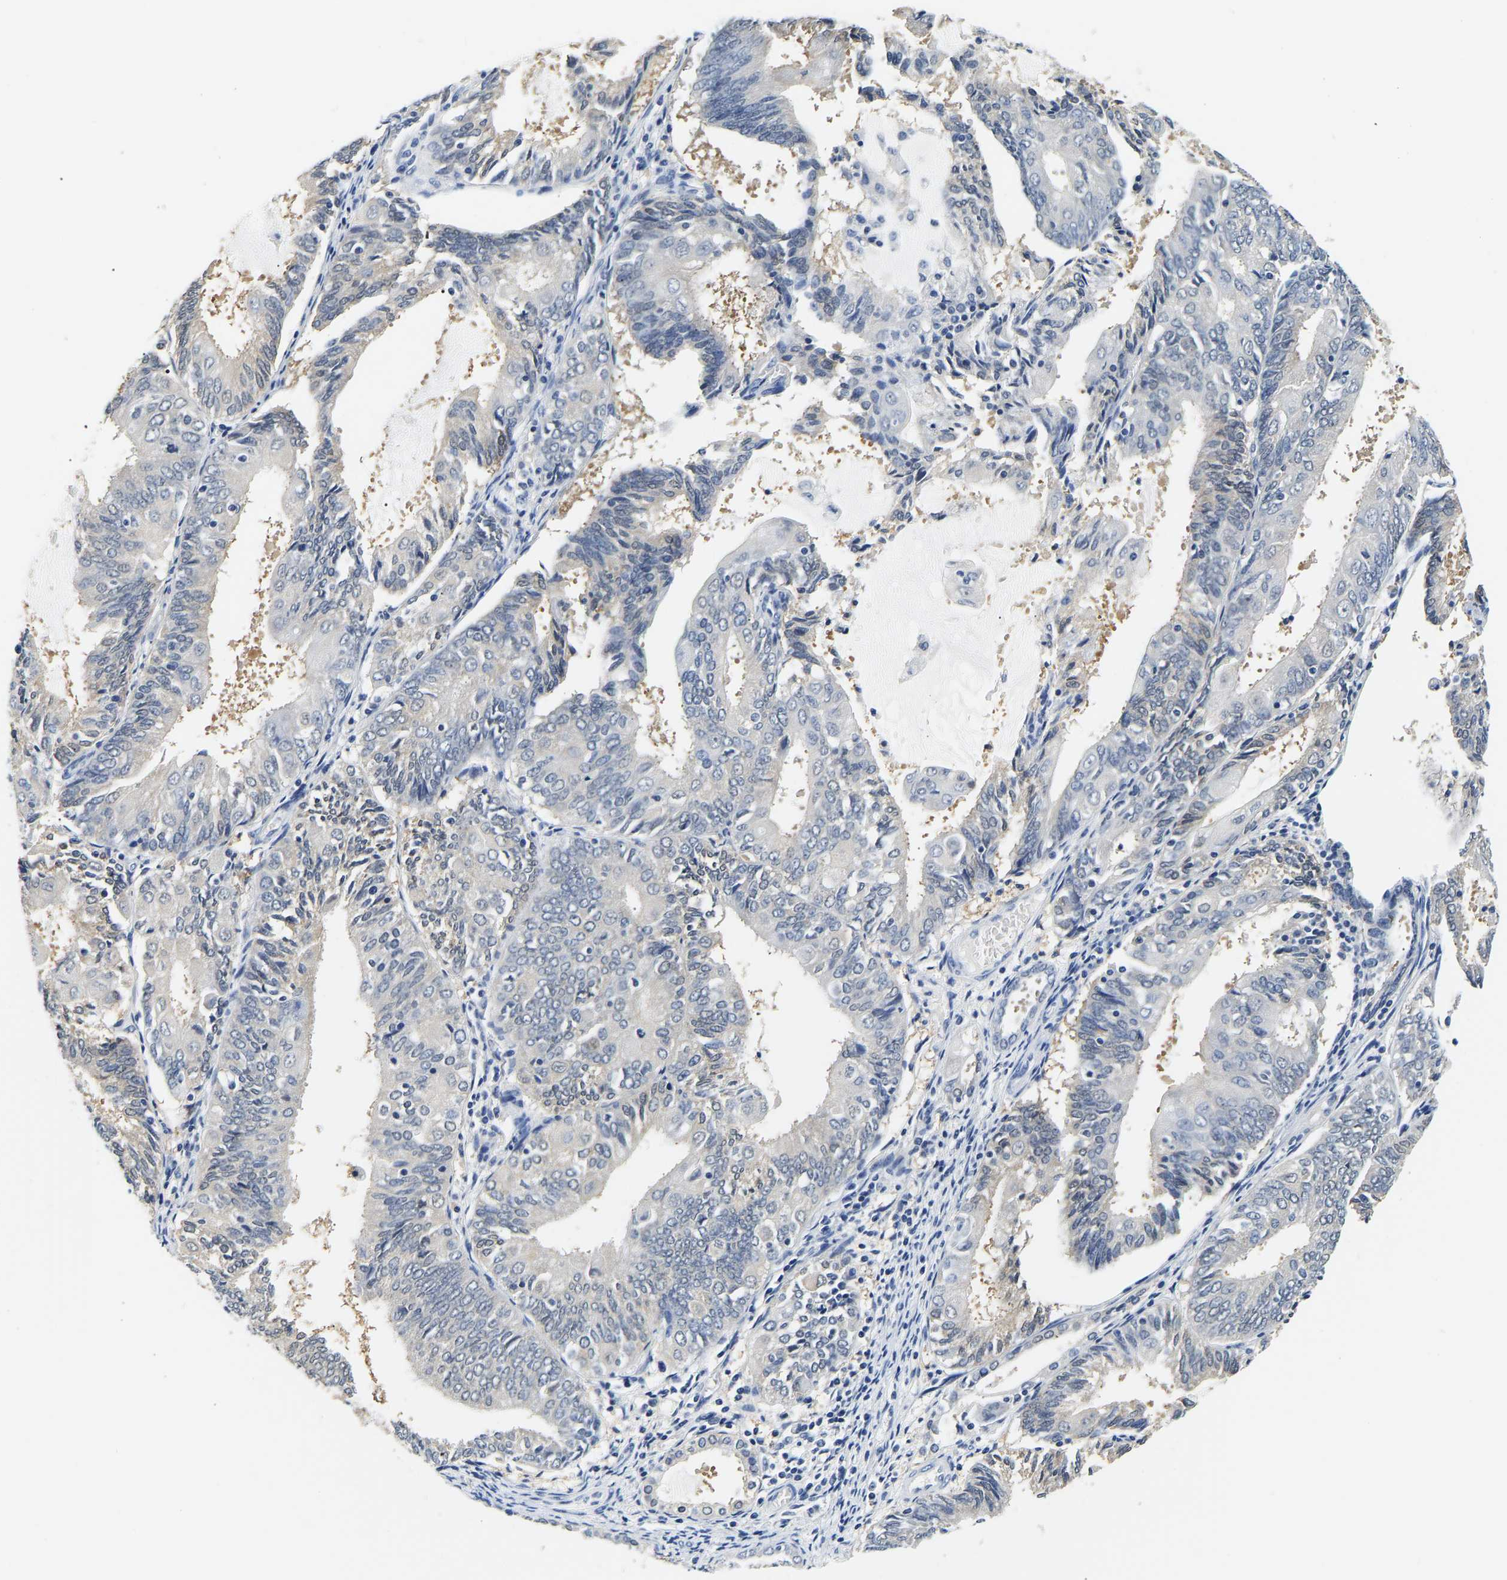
{"staining": {"intensity": "negative", "quantity": "none", "location": "none"}, "tissue": "endometrial cancer", "cell_type": "Tumor cells", "image_type": "cancer", "snomed": [{"axis": "morphology", "description": "Adenocarcinoma, NOS"}, {"axis": "topography", "description": "Endometrium"}], "caption": "IHC image of neoplastic tissue: endometrial cancer (adenocarcinoma) stained with DAB exhibits no significant protein positivity in tumor cells.", "gene": "UCHL3", "patient": {"sex": "female", "age": 81}}